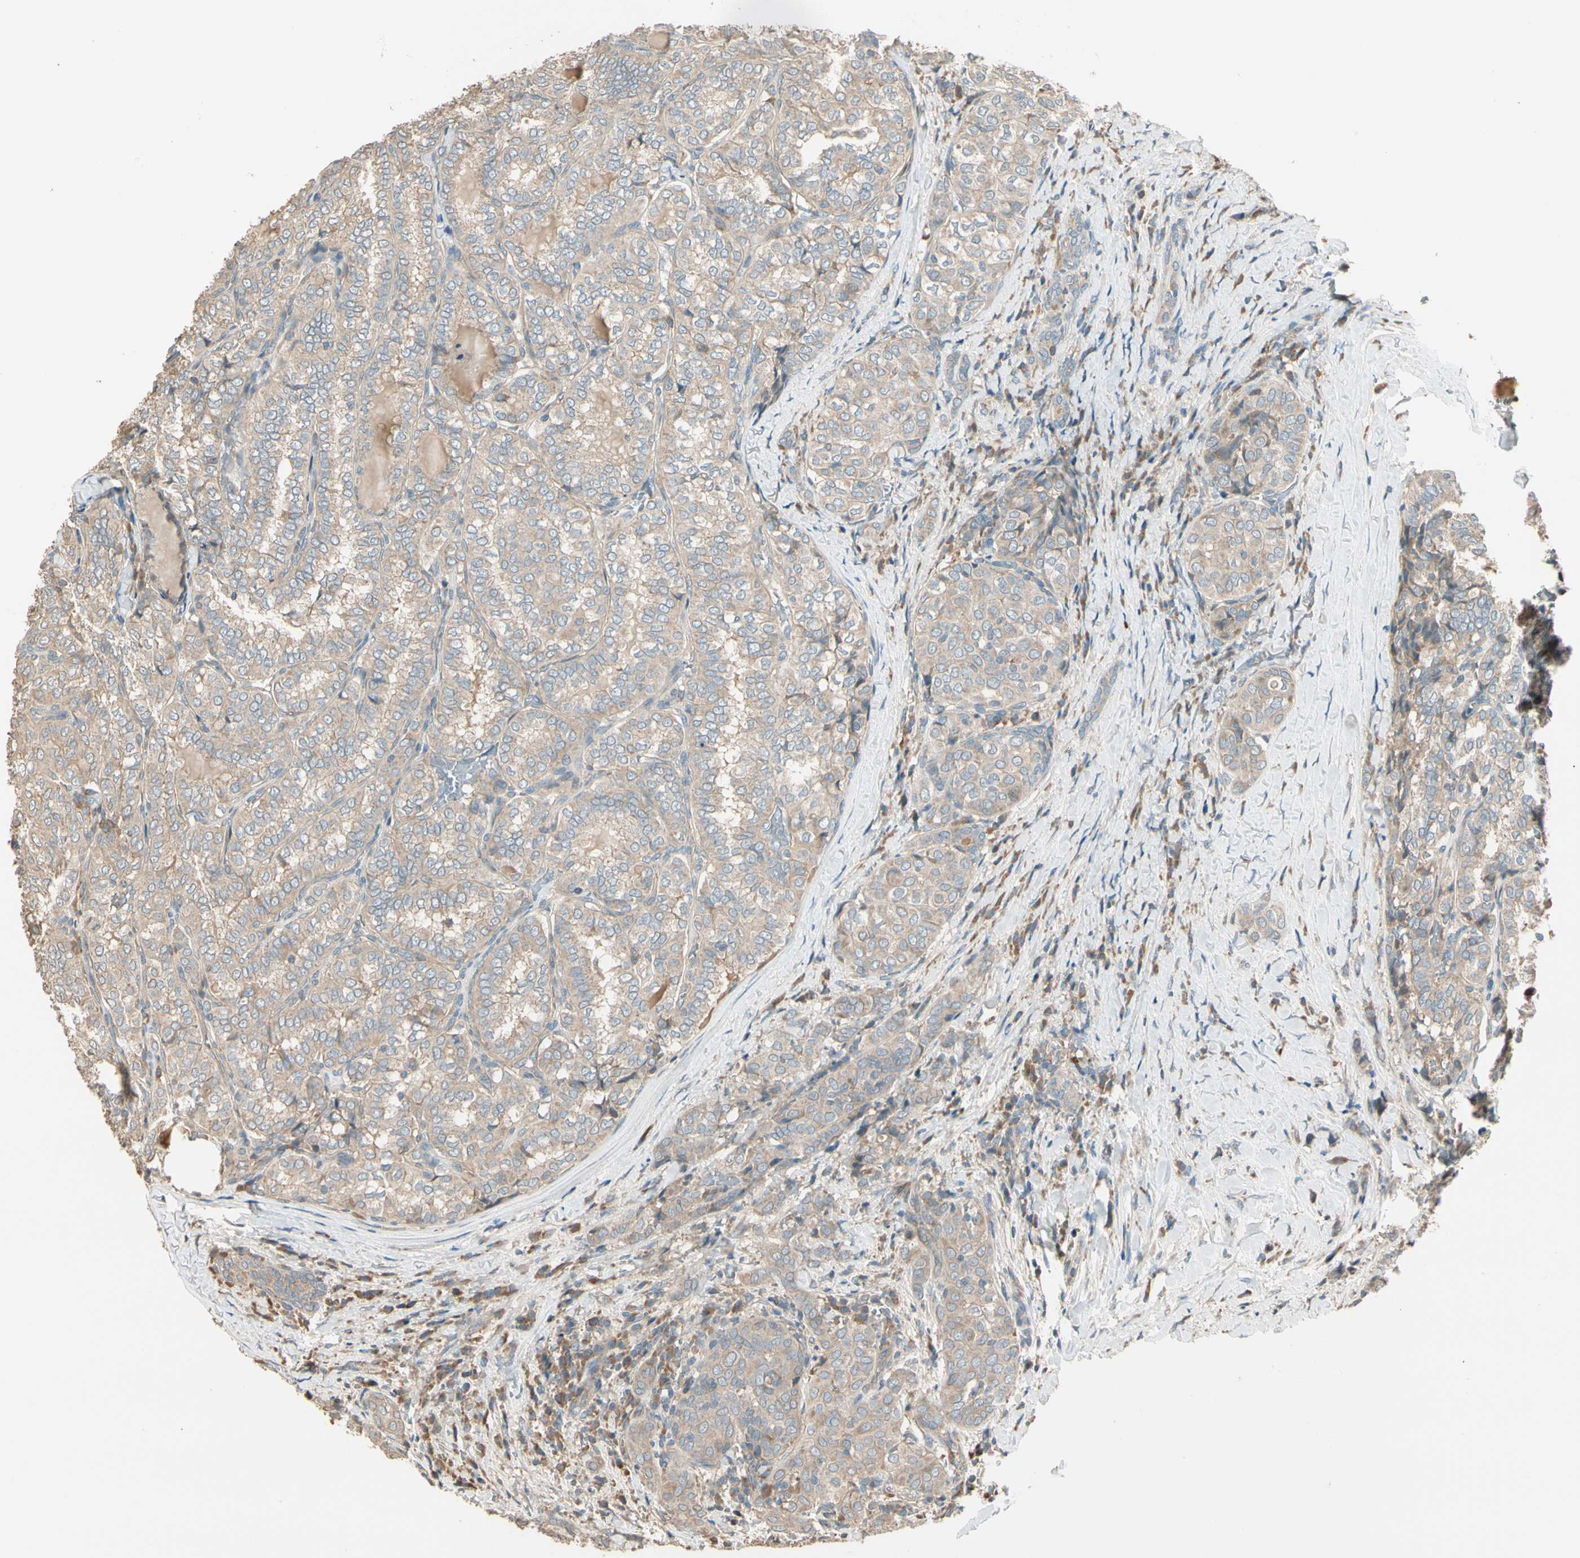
{"staining": {"intensity": "weak", "quantity": ">75%", "location": "cytoplasmic/membranous"}, "tissue": "thyroid cancer", "cell_type": "Tumor cells", "image_type": "cancer", "snomed": [{"axis": "morphology", "description": "Normal tissue, NOS"}, {"axis": "morphology", "description": "Papillary adenocarcinoma, NOS"}, {"axis": "topography", "description": "Thyroid gland"}], "caption": "Thyroid cancer was stained to show a protein in brown. There is low levels of weak cytoplasmic/membranous positivity in about >75% of tumor cells.", "gene": "TNFRSF21", "patient": {"sex": "female", "age": 30}}